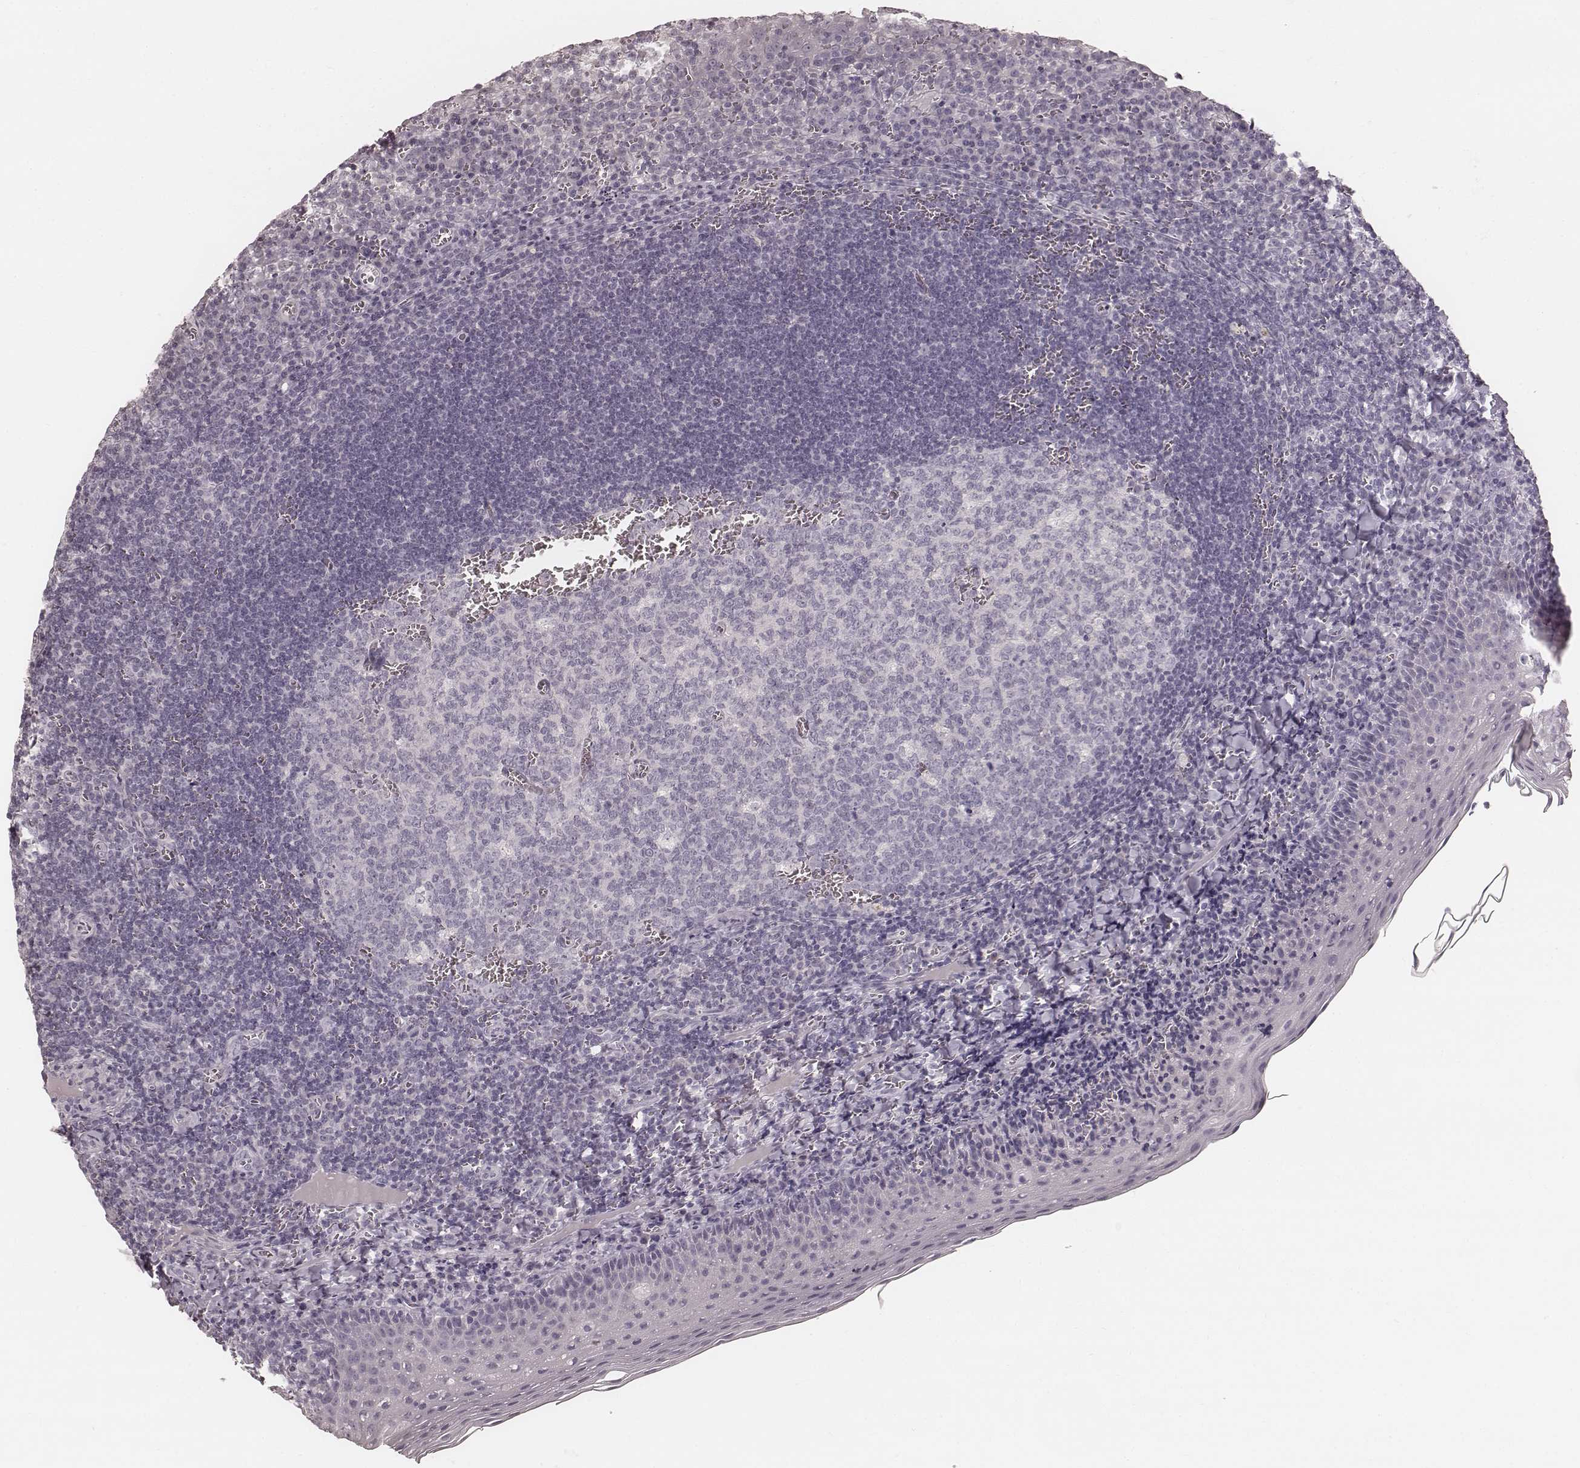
{"staining": {"intensity": "negative", "quantity": "none", "location": "none"}, "tissue": "tonsil", "cell_type": "Germinal center cells", "image_type": "normal", "snomed": [{"axis": "morphology", "description": "Normal tissue, NOS"}, {"axis": "morphology", "description": "Inflammation, NOS"}, {"axis": "topography", "description": "Tonsil"}], "caption": "Protein analysis of unremarkable tonsil demonstrates no significant expression in germinal center cells. Brightfield microscopy of immunohistochemistry (IHC) stained with DAB (3,3'-diaminobenzidine) (brown) and hematoxylin (blue), captured at high magnification.", "gene": "KRT26", "patient": {"sex": "female", "age": 31}}